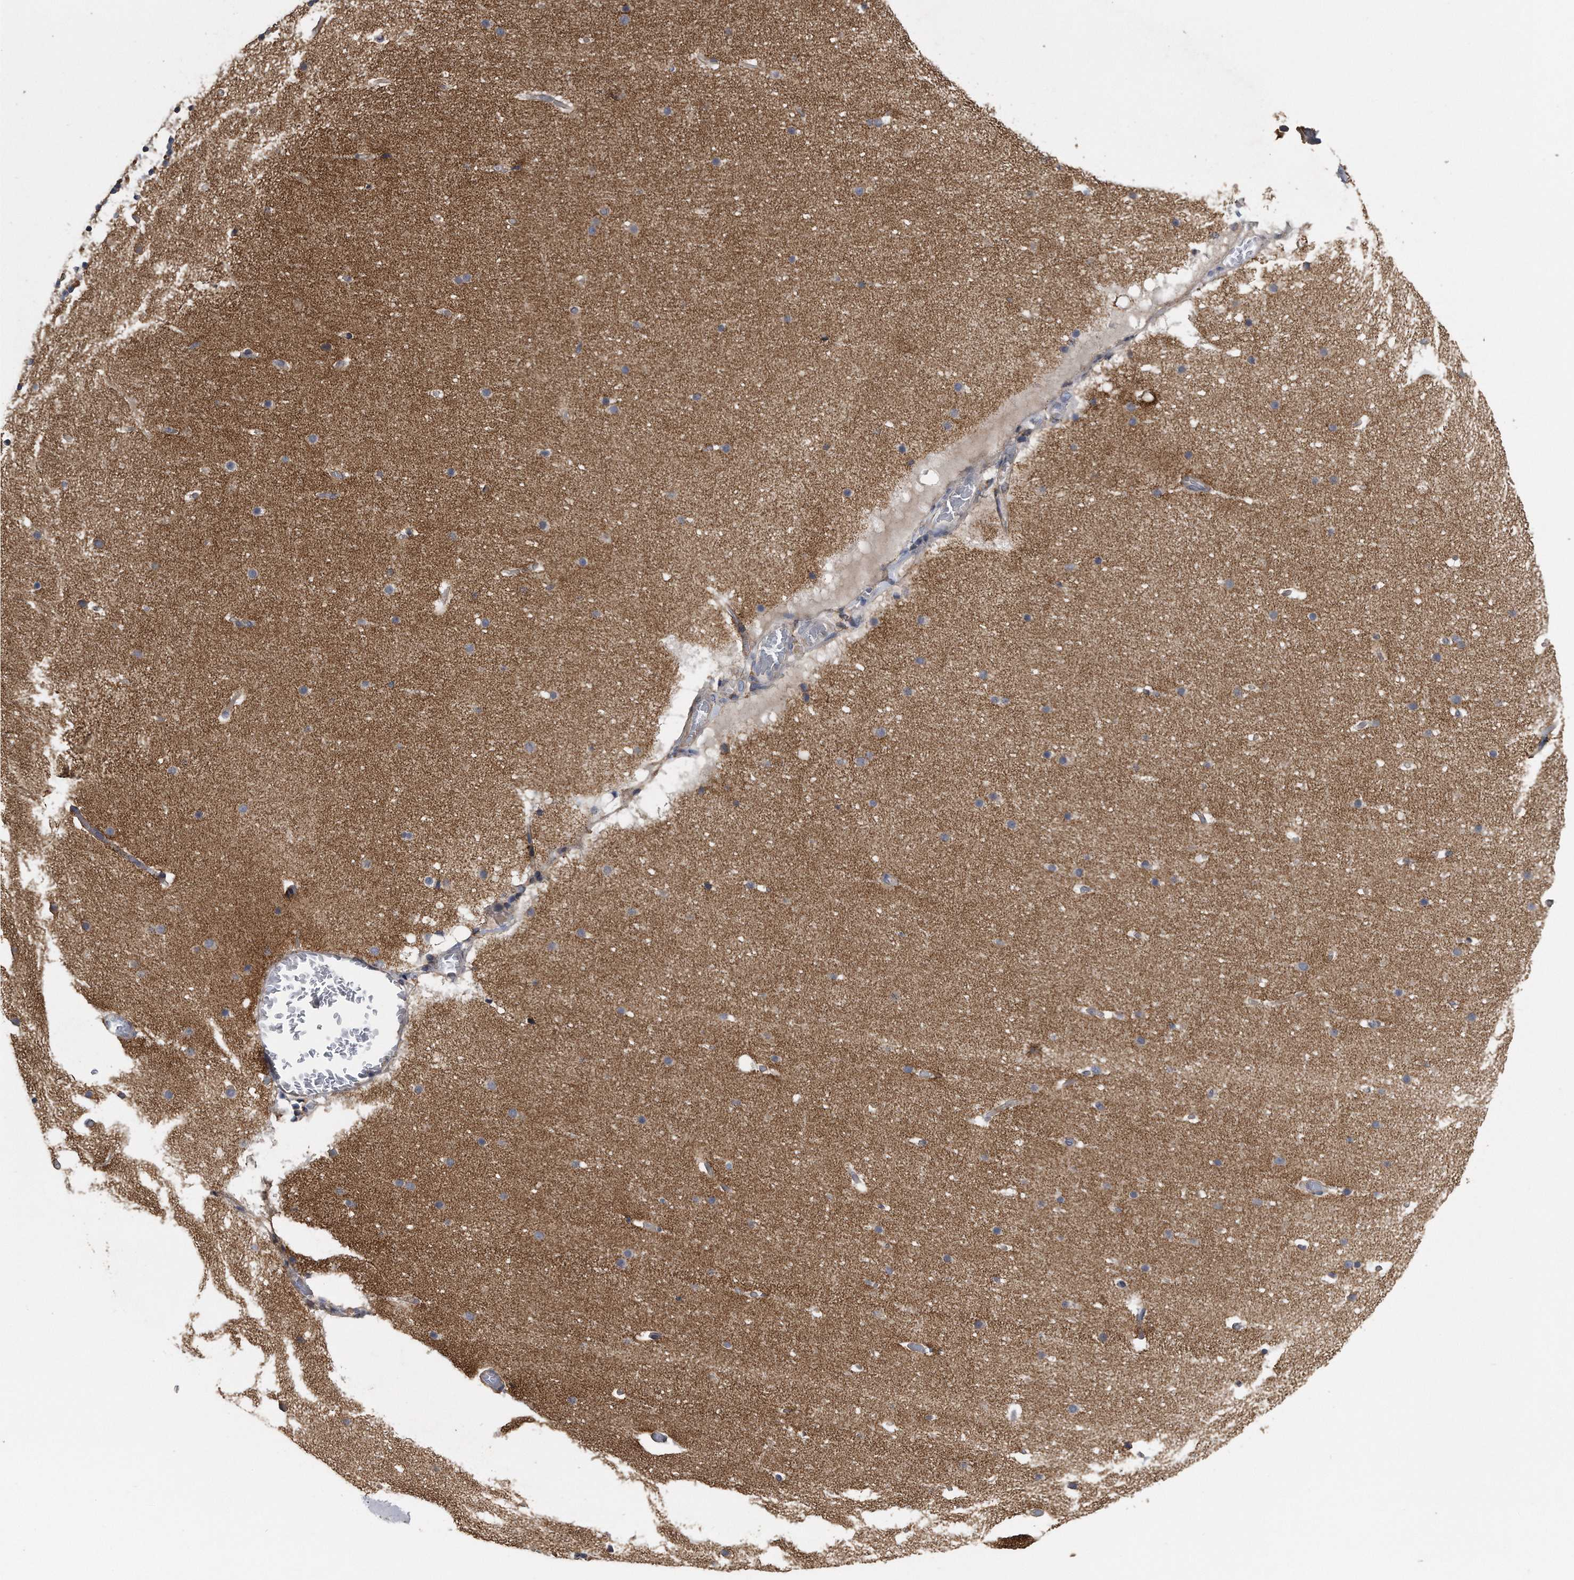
{"staining": {"intensity": "negative", "quantity": "none", "location": "none"}, "tissue": "cerebellum", "cell_type": "Cells in granular layer", "image_type": "normal", "snomed": [{"axis": "morphology", "description": "Normal tissue, NOS"}, {"axis": "topography", "description": "Cerebellum"}], "caption": "Immunohistochemistry micrograph of unremarkable cerebellum stained for a protein (brown), which displays no positivity in cells in granular layer. Nuclei are stained in blue.", "gene": "PCLO", "patient": {"sex": "male", "age": 57}}